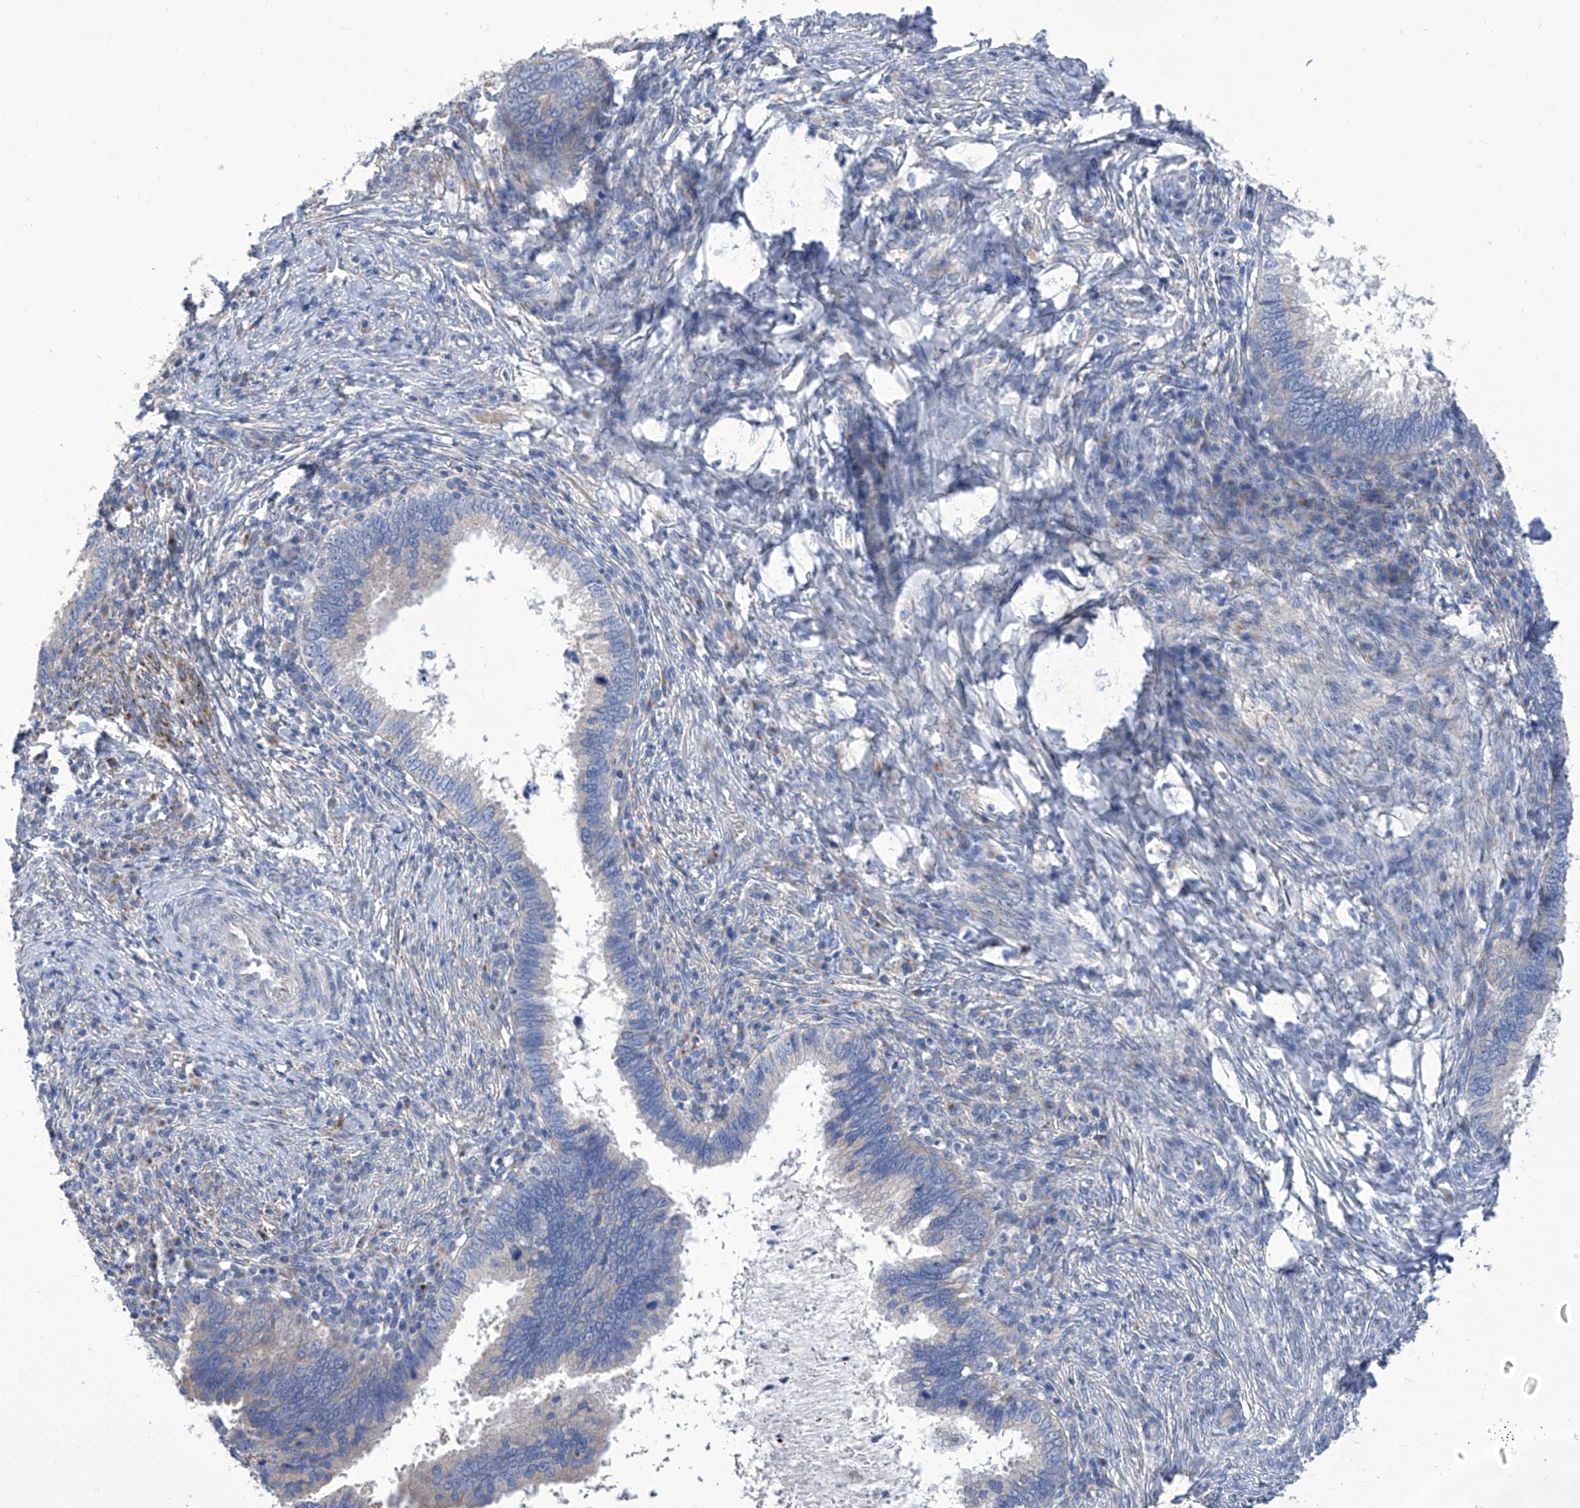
{"staining": {"intensity": "negative", "quantity": "none", "location": "none"}, "tissue": "cervical cancer", "cell_type": "Tumor cells", "image_type": "cancer", "snomed": [{"axis": "morphology", "description": "Adenocarcinoma, NOS"}, {"axis": "topography", "description": "Cervix"}], "caption": "Immunohistochemistry micrograph of neoplastic tissue: cervical cancer (adenocarcinoma) stained with DAB demonstrates no significant protein staining in tumor cells.", "gene": "TJAP1", "patient": {"sex": "female", "age": 36}}